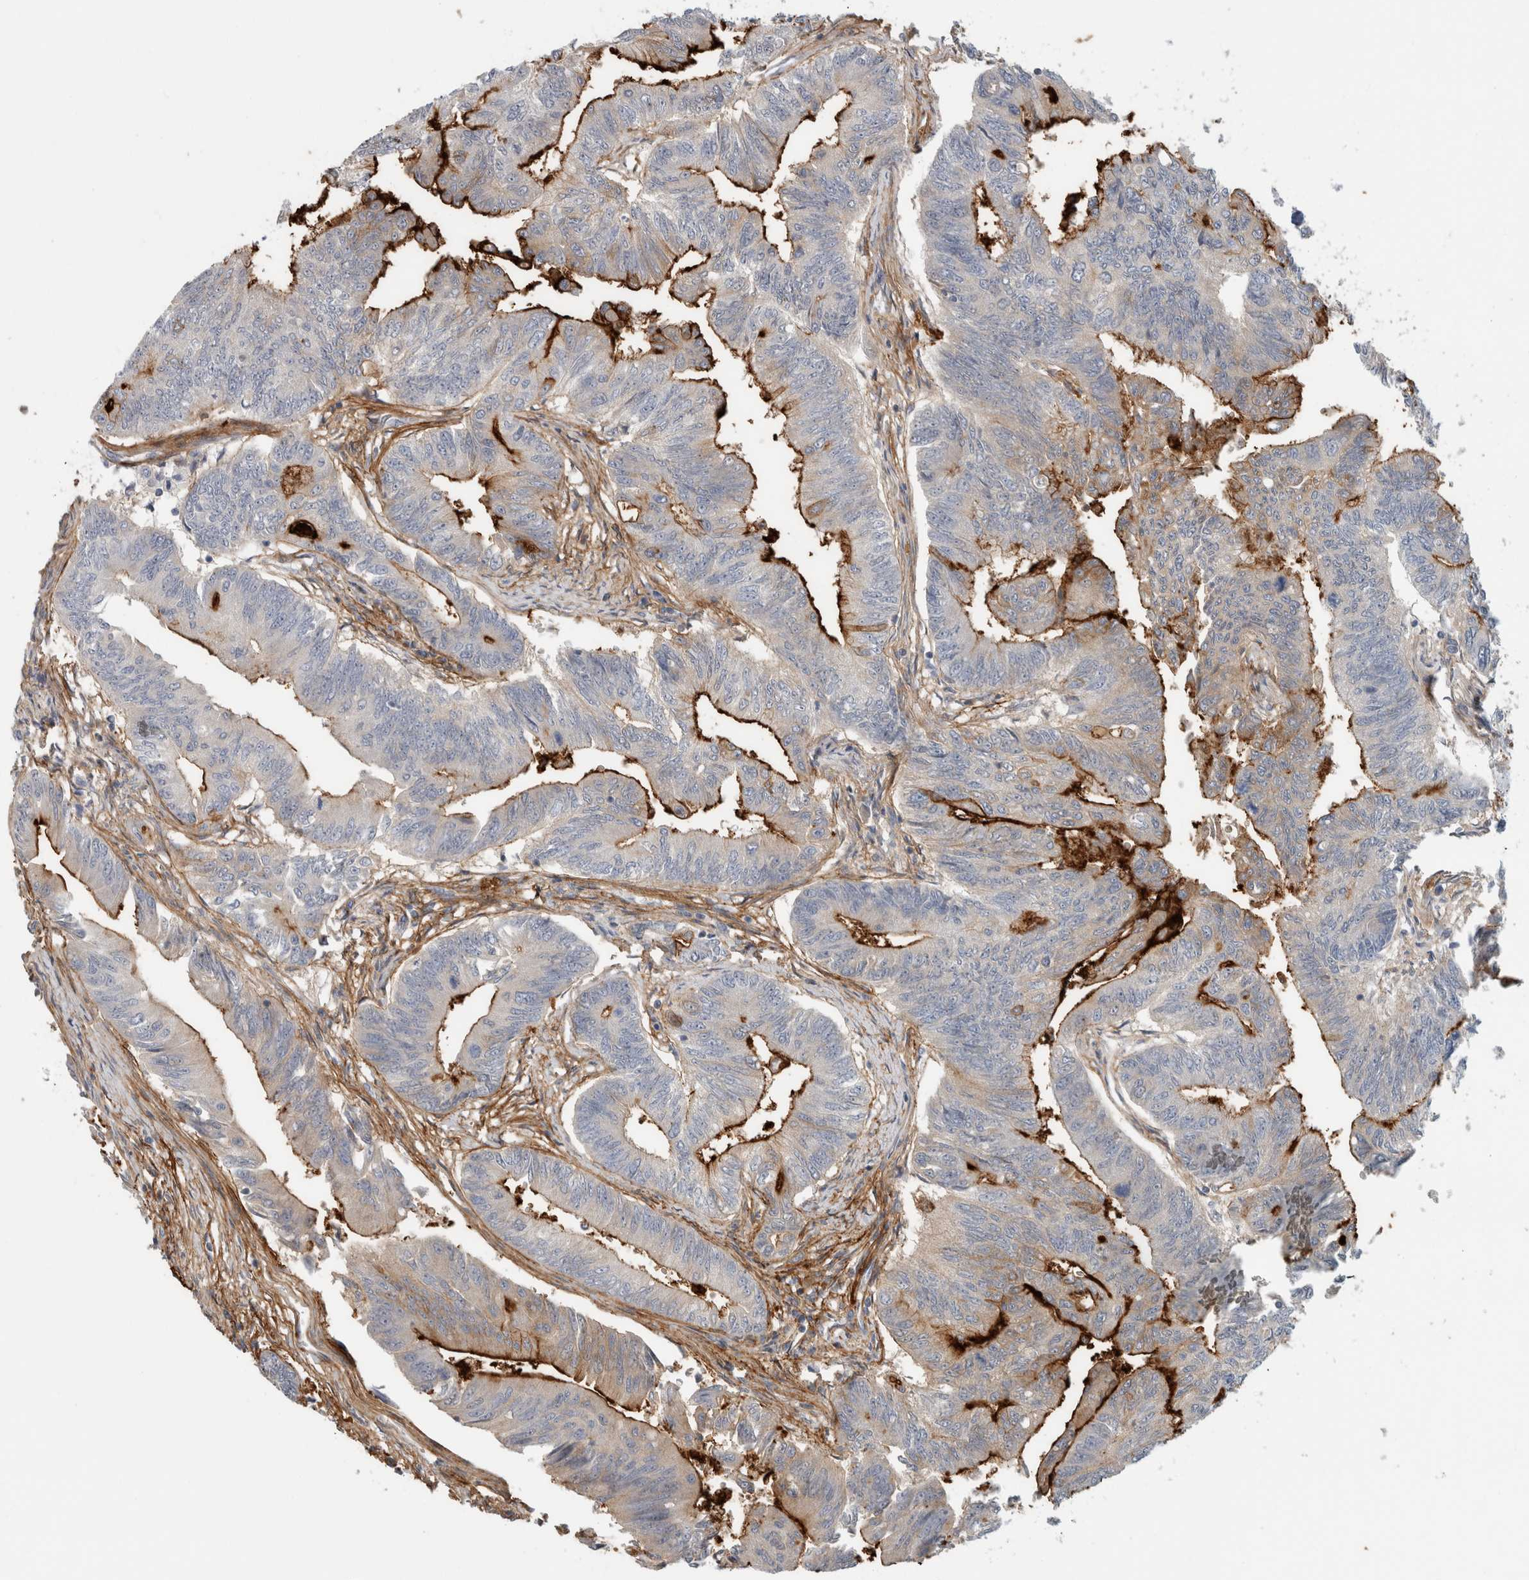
{"staining": {"intensity": "strong", "quantity": "25%-75%", "location": "cytoplasmic/membranous"}, "tissue": "colorectal cancer", "cell_type": "Tumor cells", "image_type": "cancer", "snomed": [{"axis": "morphology", "description": "Adenoma, NOS"}, {"axis": "morphology", "description": "Adenocarcinoma, NOS"}, {"axis": "topography", "description": "Colon"}], "caption": "A high-resolution histopathology image shows IHC staining of colorectal cancer (adenoma), which exhibits strong cytoplasmic/membranous staining in approximately 25%-75% of tumor cells.", "gene": "CD55", "patient": {"sex": "male", "age": 79}}